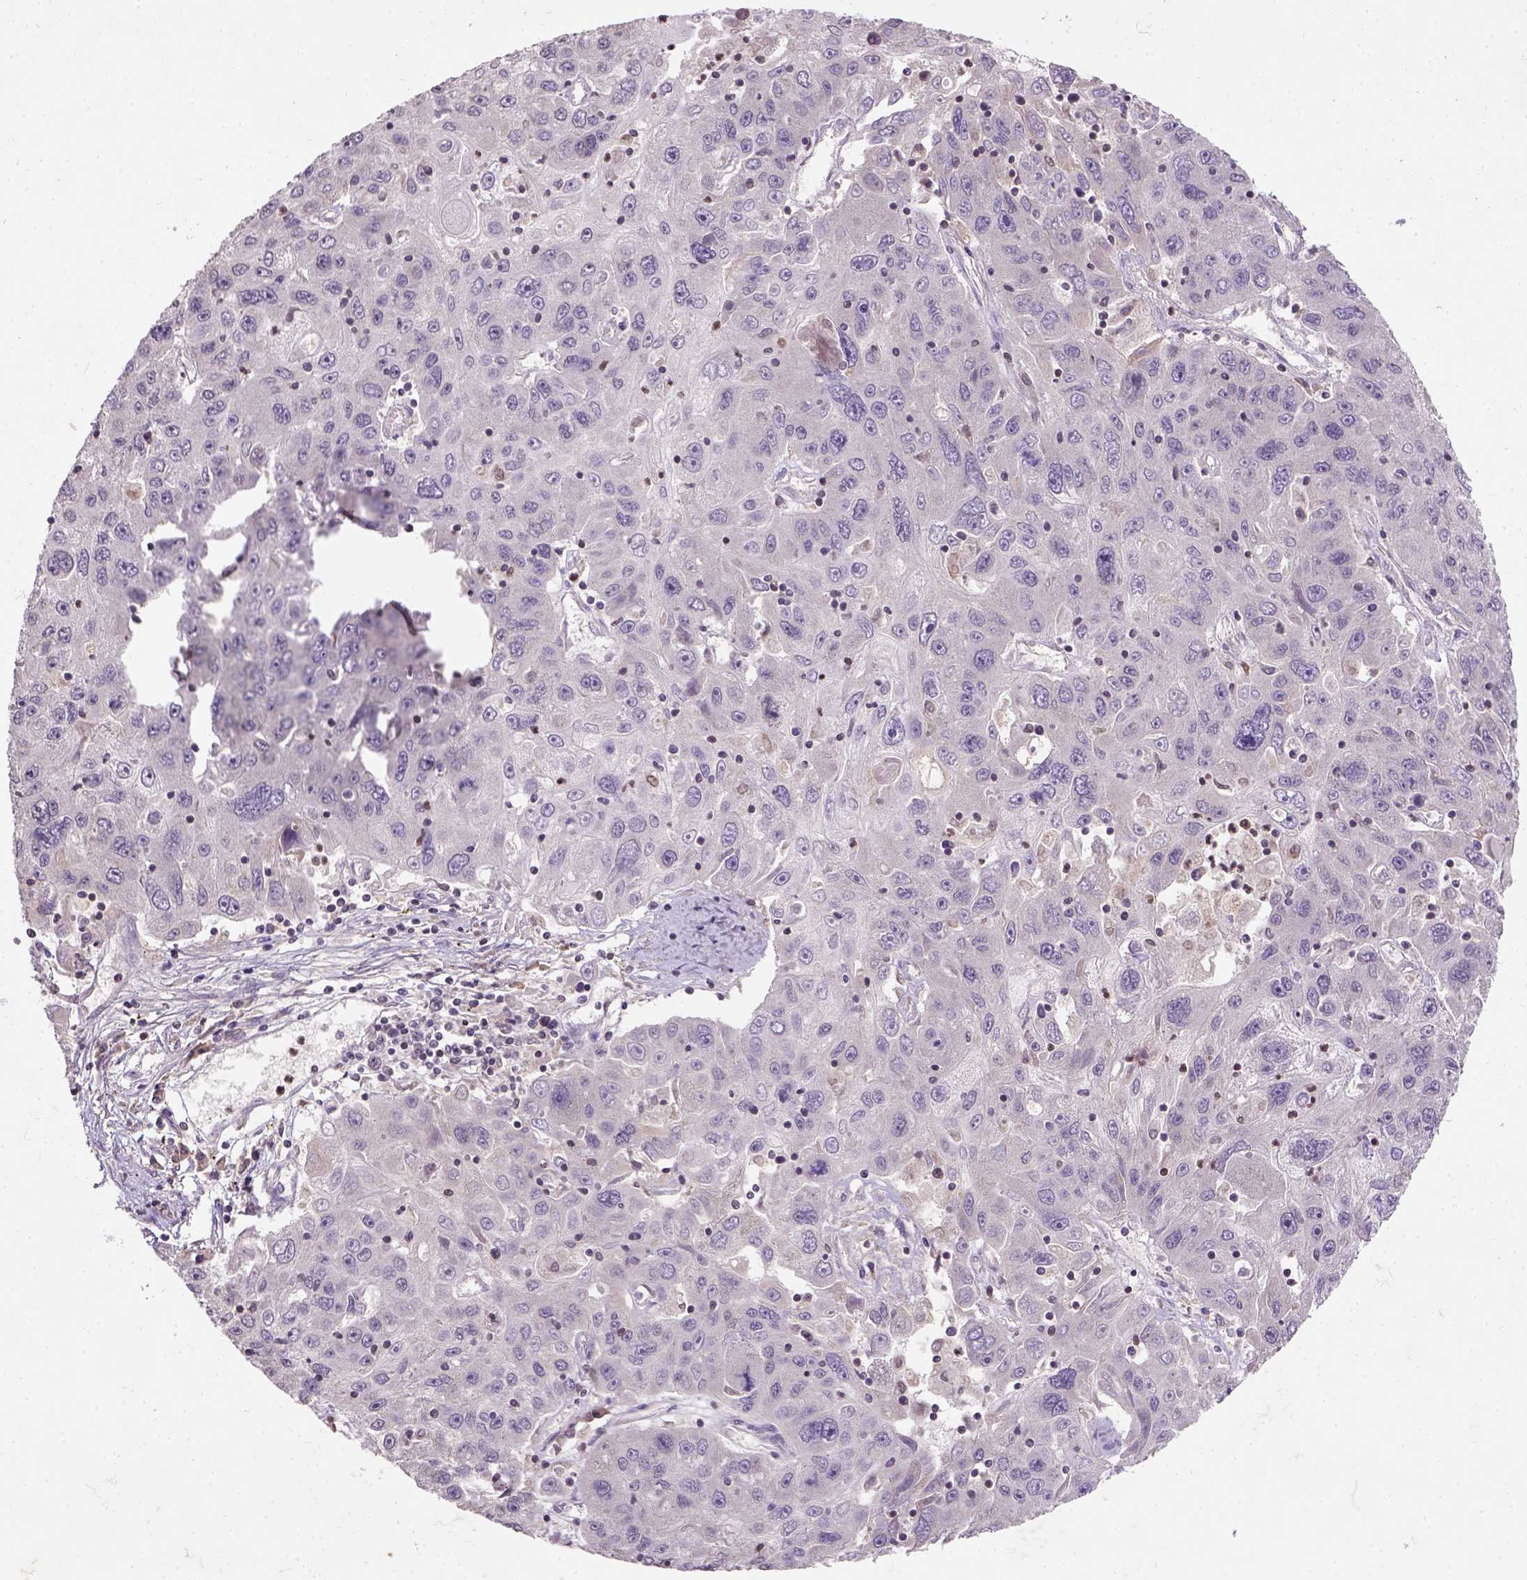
{"staining": {"intensity": "negative", "quantity": "none", "location": "none"}, "tissue": "stomach cancer", "cell_type": "Tumor cells", "image_type": "cancer", "snomed": [{"axis": "morphology", "description": "Adenocarcinoma, NOS"}, {"axis": "topography", "description": "Stomach"}], "caption": "Immunohistochemistry (IHC) of human stomach cancer (adenocarcinoma) exhibits no staining in tumor cells.", "gene": "NUDT3", "patient": {"sex": "male", "age": 56}}